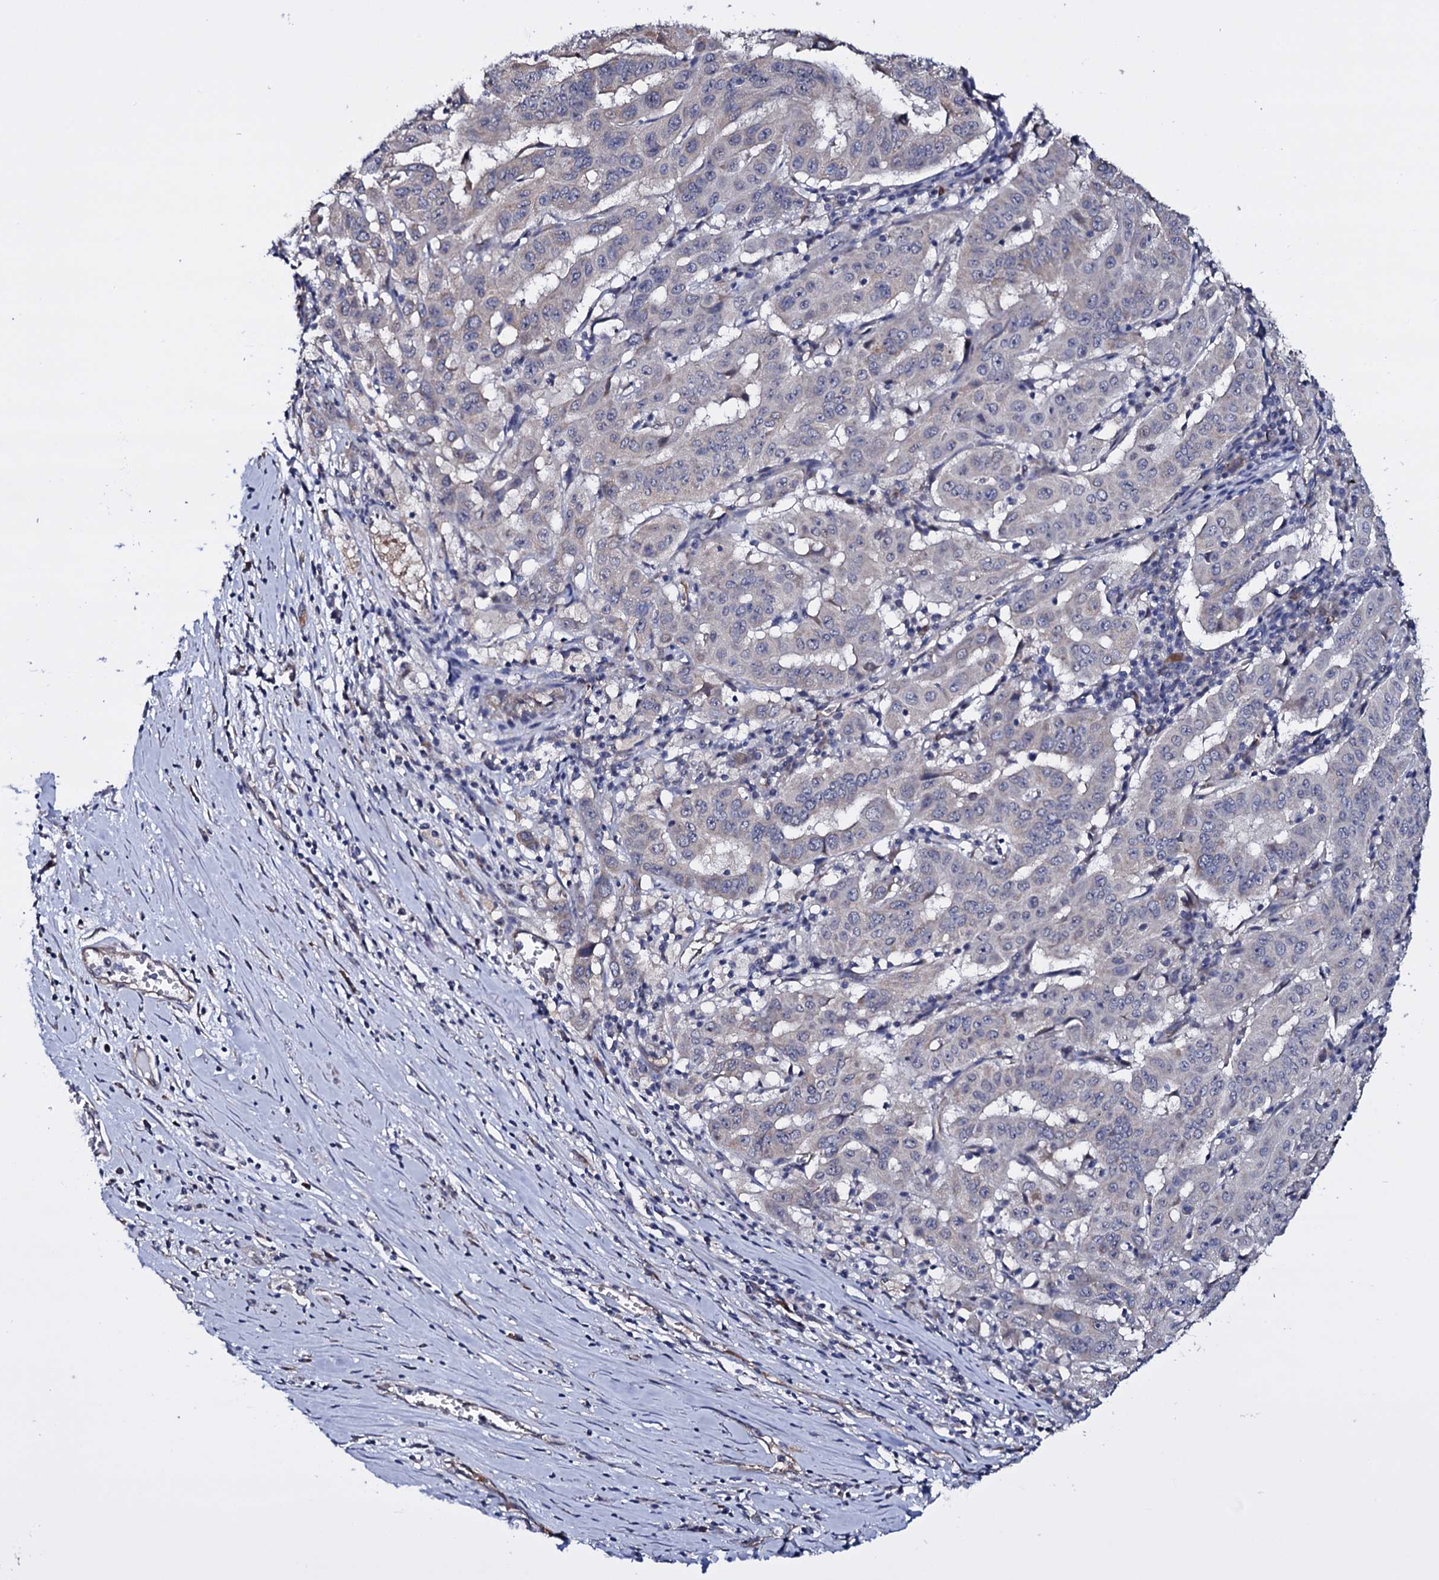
{"staining": {"intensity": "negative", "quantity": "none", "location": "none"}, "tissue": "pancreatic cancer", "cell_type": "Tumor cells", "image_type": "cancer", "snomed": [{"axis": "morphology", "description": "Adenocarcinoma, NOS"}, {"axis": "topography", "description": "Pancreas"}], "caption": "The photomicrograph shows no staining of tumor cells in pancreatic adenocarcinoma.", "gene": "GAREM1", "patient": {"sex": "male", "age": 63}}